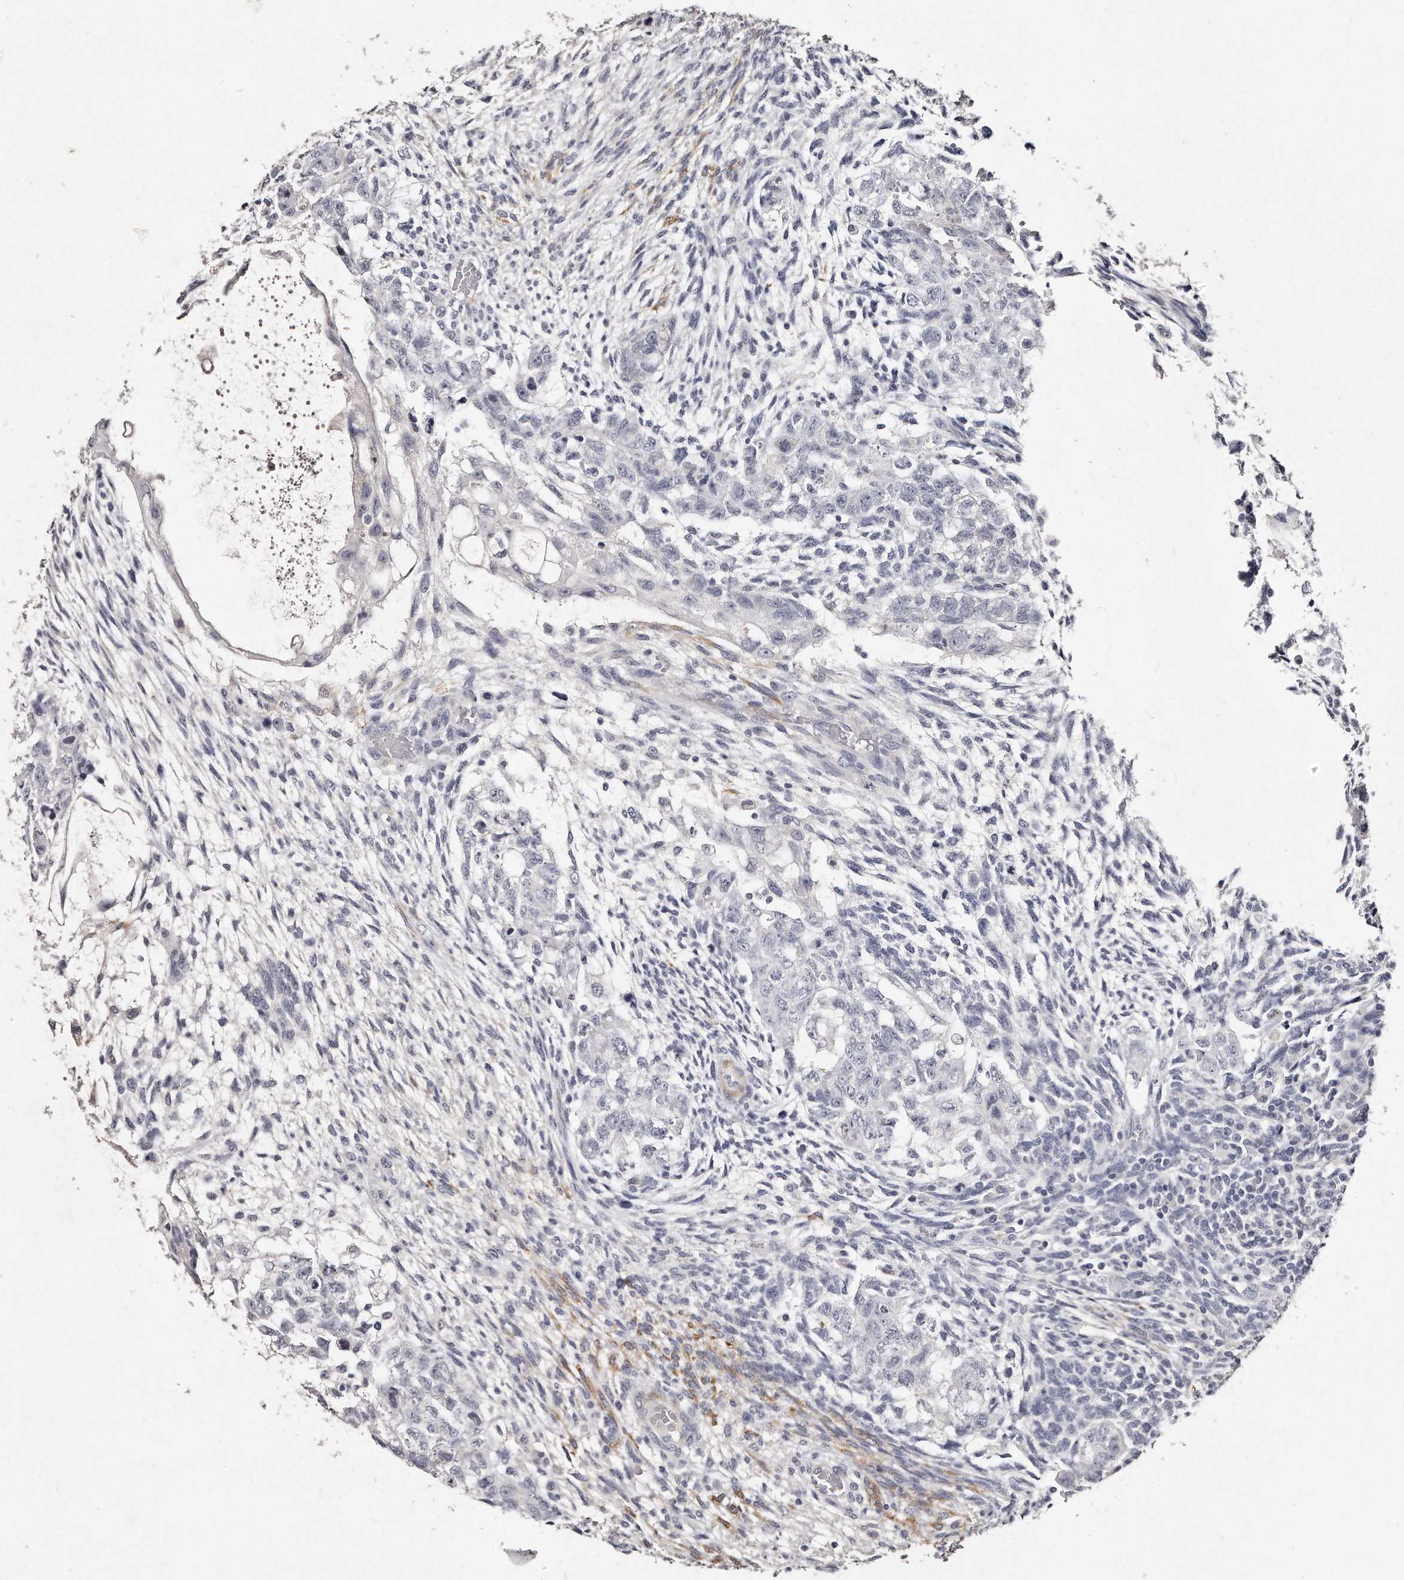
{"staining": {"intensity": "negative", "quantity": "none", "location": "none"}, "tissue": "testis cancer", "cell_type": "Tumor cells", "image_type": "cancer", "snomed": [{"axis": "morphology", "description": "Normal tissue, NOS"}, {"axis": "morphology", "description": "Carcinoma, Embryonal, NOS"}, {"axis": "topography", "description": "Testis"}], "caption": "This is a image of immunohistochemistry staining of testis embryonal carcinoma, which shows no staining in tumor cells.", "gene": "LMOD1", "patient": {"sex": "male", "age": 36}}